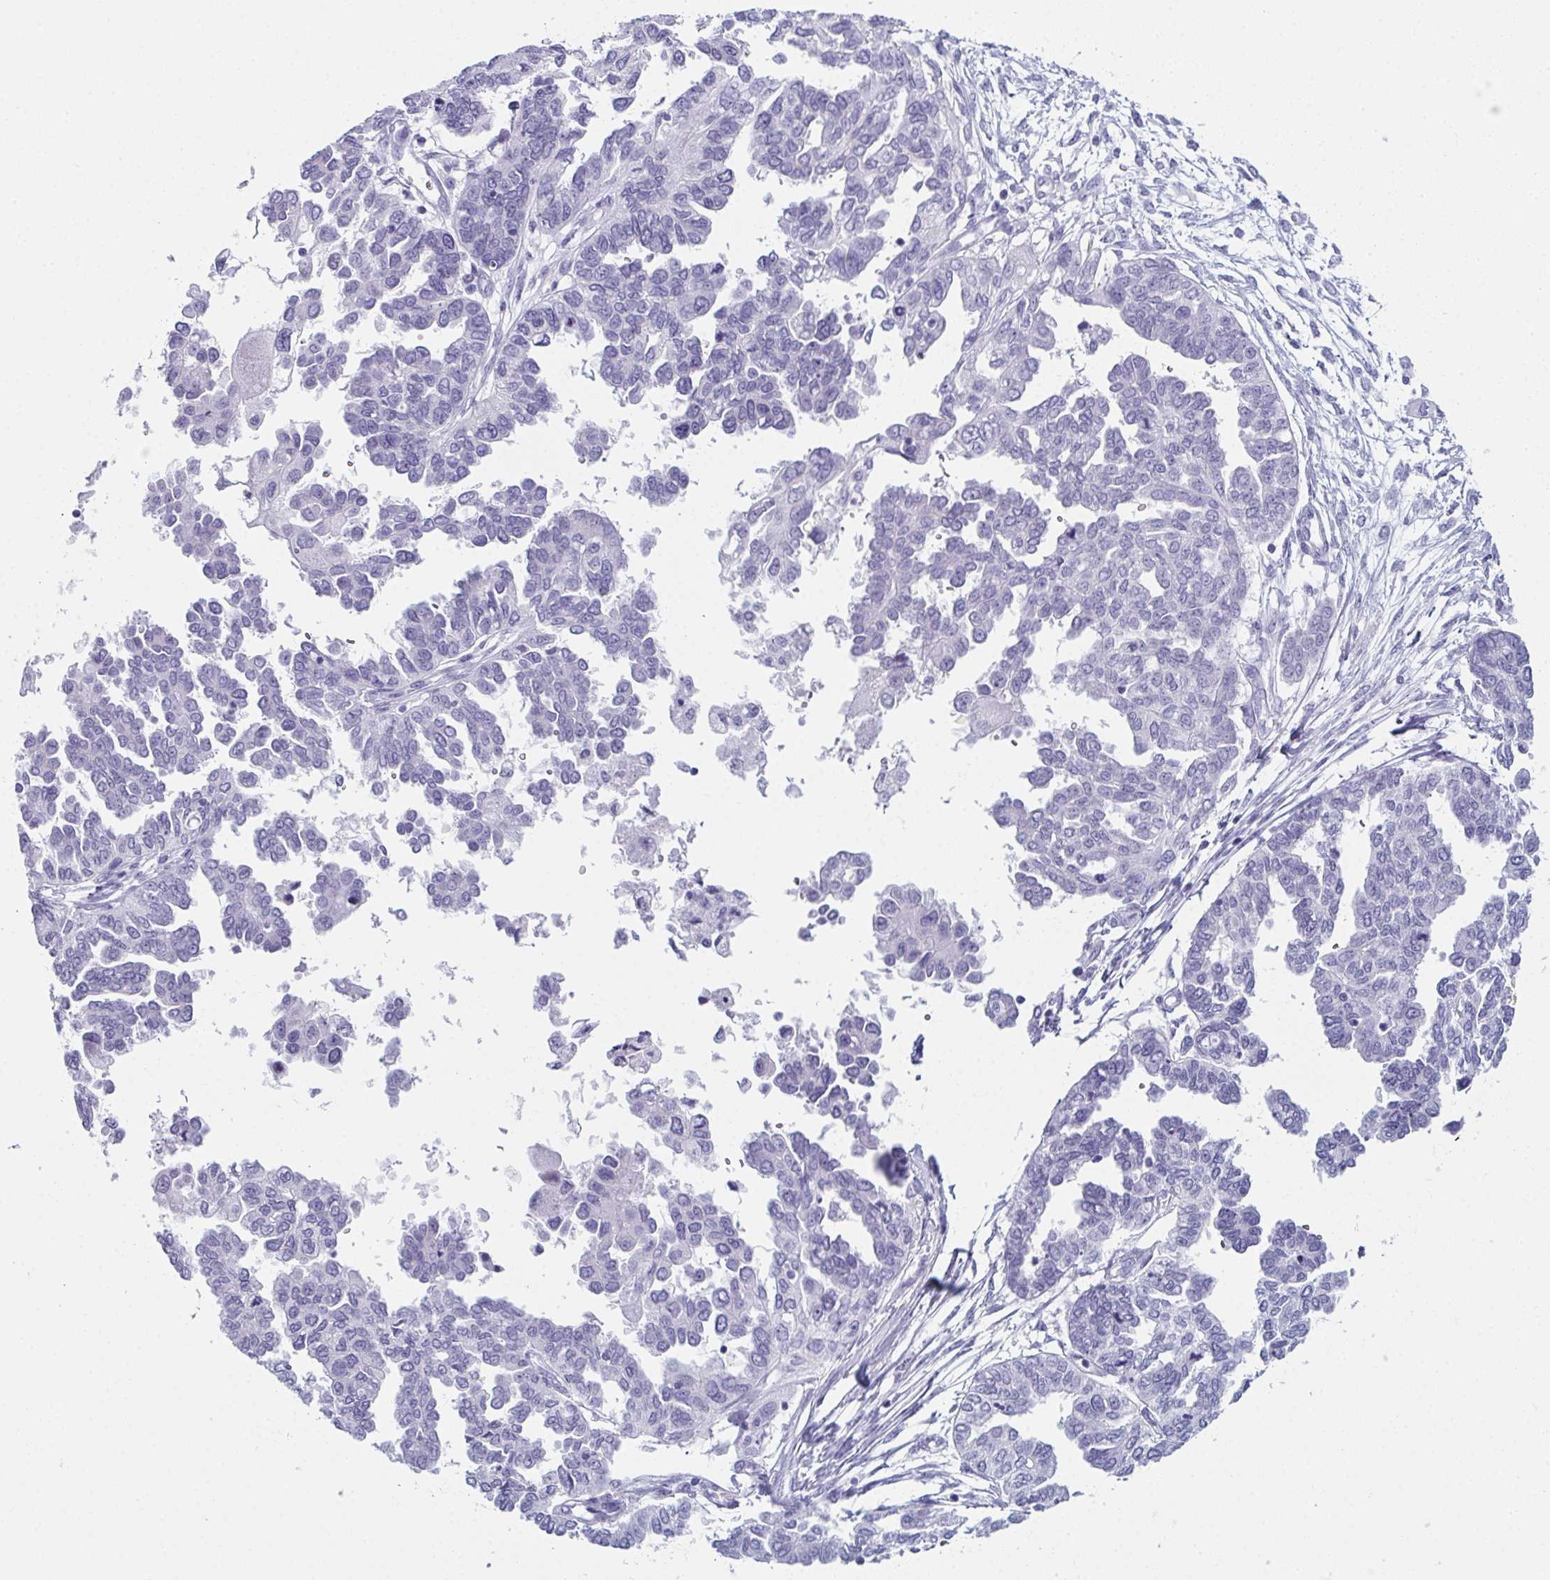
{"staining": {"intensity": "negative", "quantity": "none", "location": "none"}, "tissue": "ovarian cancer", "cell_type": "Tumor cells", "image_type": "cancer", "snomed": [{"axis": "morphology", "description": "Cystadenocarcinoma, serous, NOS"}, {"axis": "topography", "description": "Ovary"}], "caption": "High magnification brightfield microscopy of ovarian cancer (serous cystadenocarcinoma) stained with DAB (brown) and counterstained with hematoxylin (blue): tumor cells show no significant expression.", "gene": "ENKUR", "patient": {"sex": "female", "age": 53}}